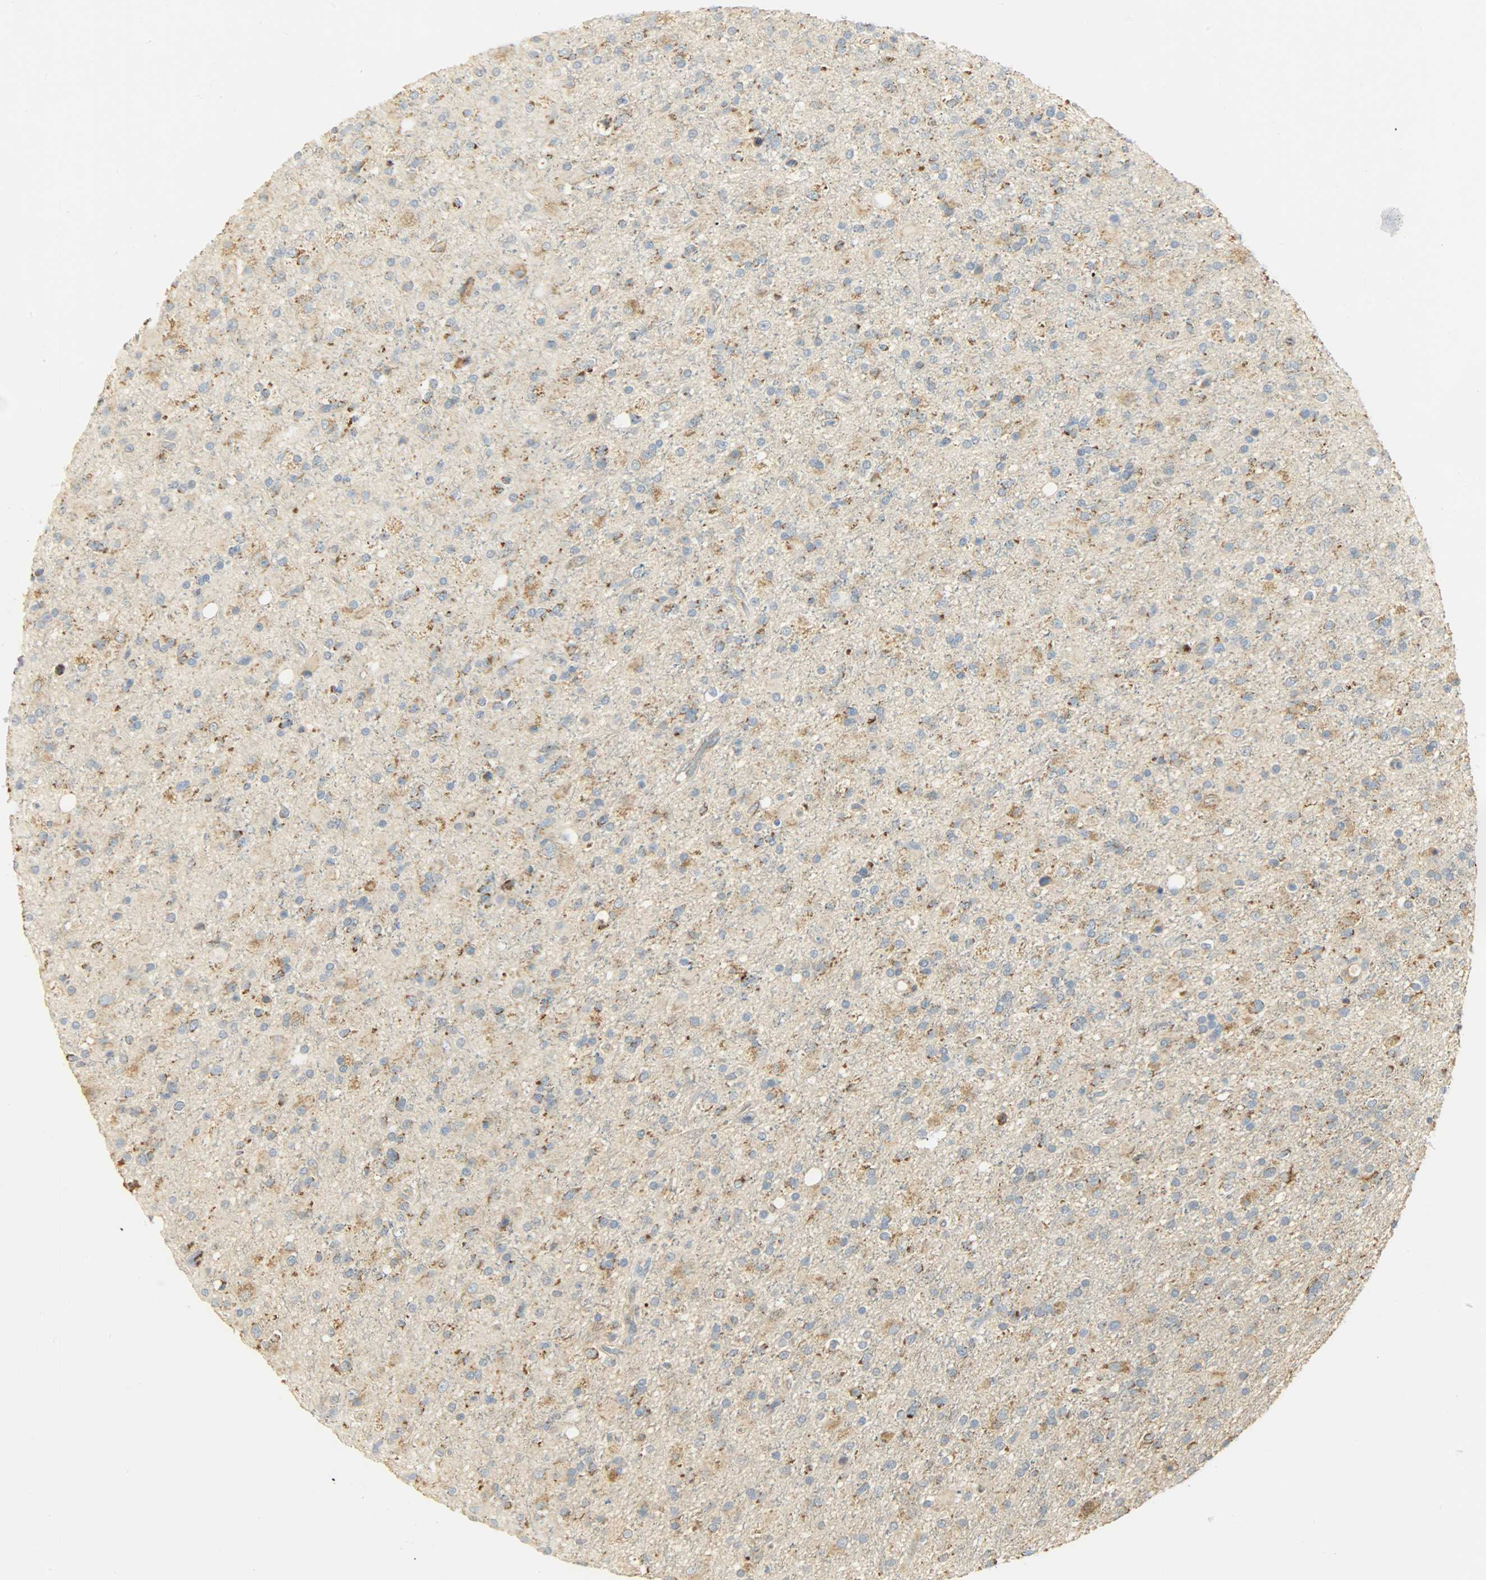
{"staining": {"intensity": "moderate", "quantity": "25%-75%", "location": "cytoplasmic/membranous"}, "tissue": "glioma", "cell_type": "Tumor cells", "image_type": "cancer", "snomed": [{"axis": "morphology", "description": "Glioma, malignant, High grade"}, {"axis": "topography", "description": "Brain"}], "caption": "Immunohistochemistry (IHC) histopathology image of glioma stained for a protein (brown), which displays medium levels of moderate cytoplasmic/membranous staining in approximately 25%-75% of tumor cells.", "gene": "NNT", "patient": {"sex": "male", "age": 33}}